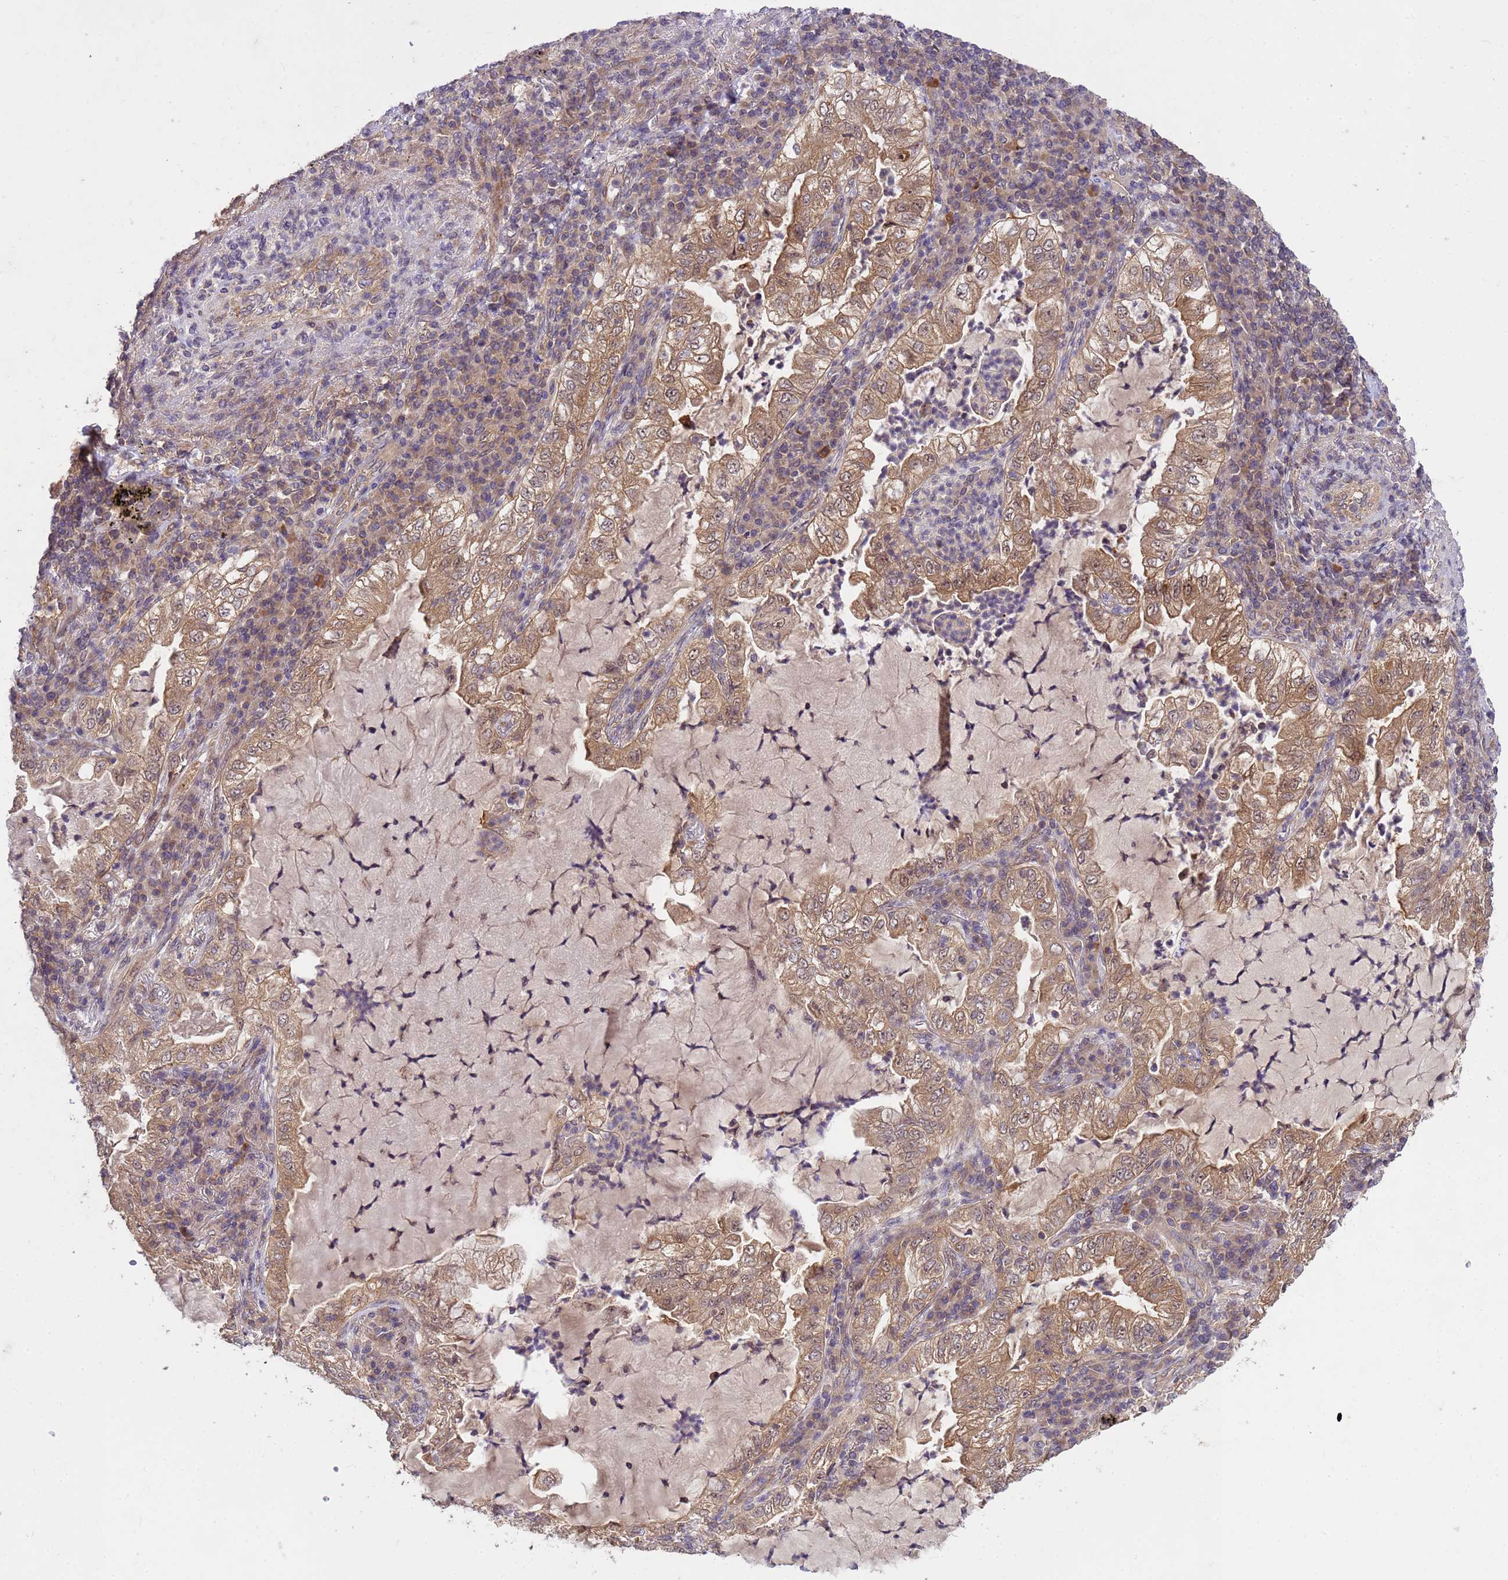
{"staining": {"intensity": "moderate", "quantity": ">75%", "location": "cytoplasmic/membranous"}, "tissue": "lung cancer", "cell_type": "Tumor cells", "image_type": "cancer", "snomed": [{"axis": "morphology", "description": "Adenocarcinoma, NOS"}, {"axis": "topography", "description": "Lung"}], "caption": "The micrograph shows immunohistochemical staining of lung cancer. There is moderate cytoplasmic/membranous positivity is present in approximately >75% of tumor cells.", "gene": "PPP2CB", "patient": {"sex": "female", "age": 73}}